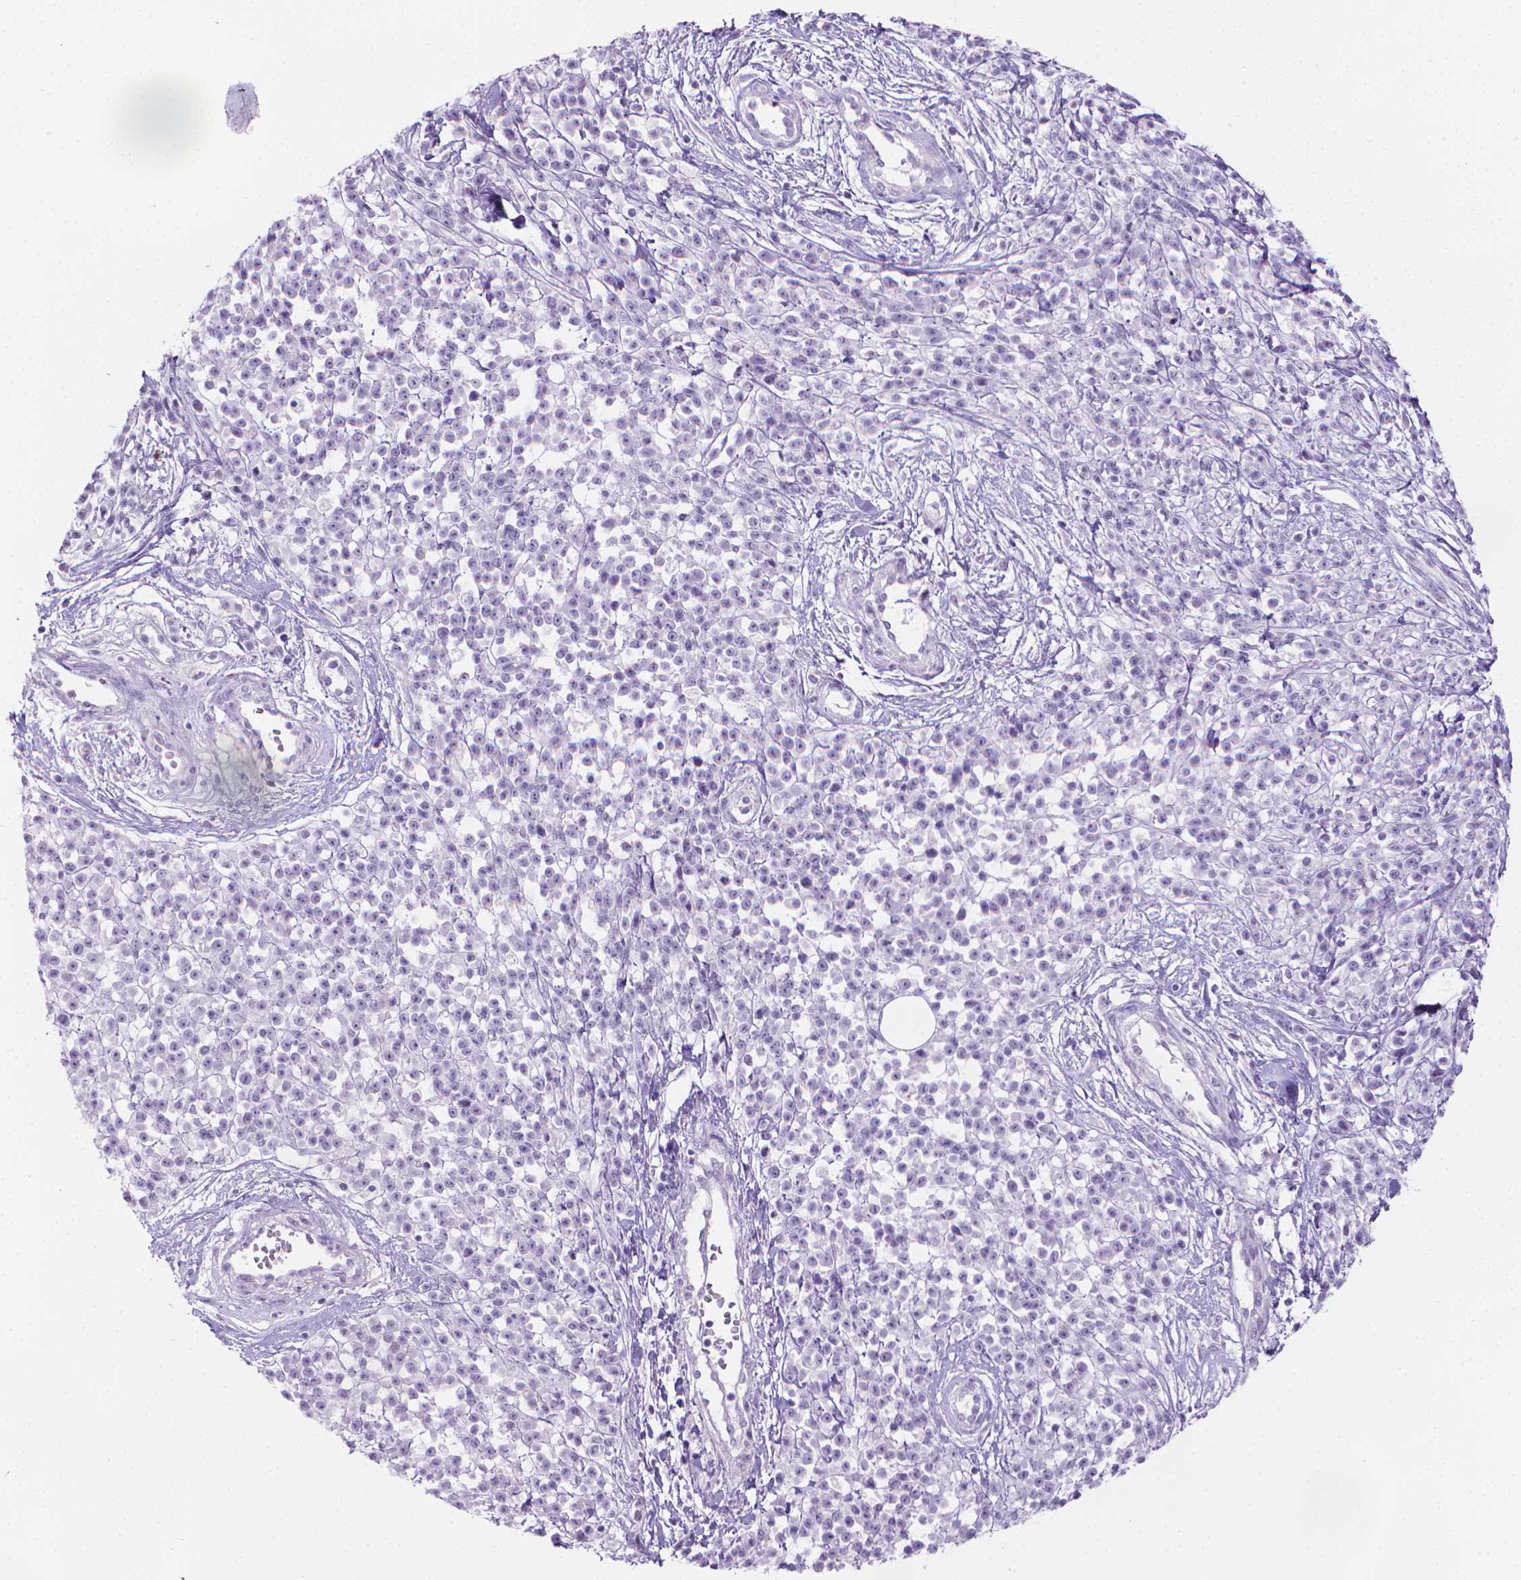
{"staining": {"intensity": "negative", "quantity": "none", "location": "none"}, "tissue": "melanoma", "cell_type": "Tumor cells", "image_type": "cancer", "snomed": [{"axis": "morphology", "description": "Malignant melanoma, NOS"}, {"axis": "topography", "description": "Skin"}, {"axis": "topography", "description": "Skin of trunk"}], "caption": "Tumor cells show no significant protein positivity in malignant melanoma.", "gene": "SPAG6", "patient": {"sex": "male", "age": 74}}